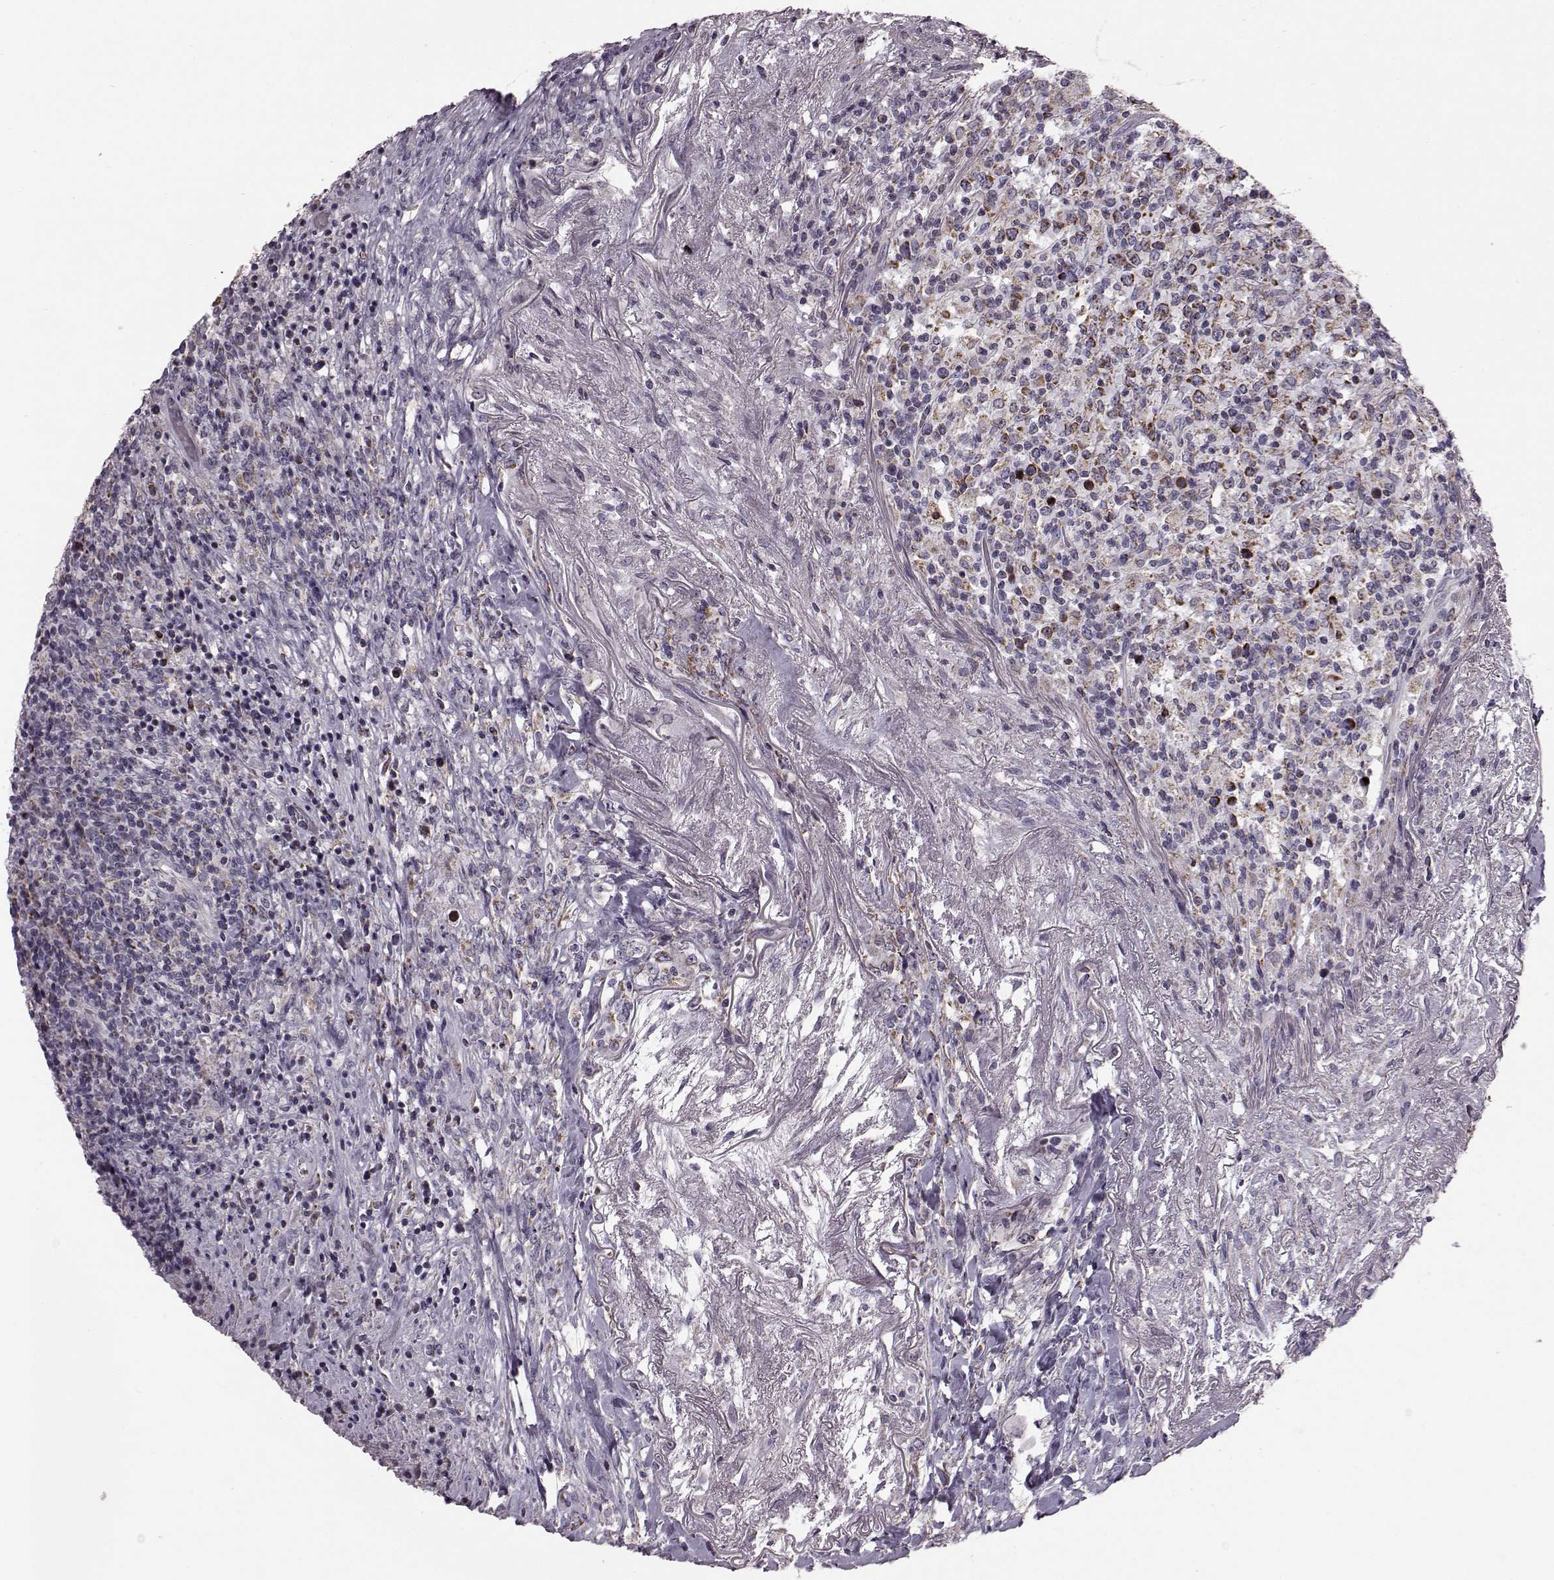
{"staining": {"intensity": "weak", "quantity": ">75%", "location": "cytoplasmic/membranous"}, "tissue": "lymphoma", "cell_type": "Tumor cells", "image_type": "cancer", "snomed": [{"axis": "morphology", "description": "Malignant lymphoma, non-Hodgkin's type, High grade"}, {"axis": "topography", "description": "Lung"}], "caption": "Protein staining of lymphoma tissue reveals weak cytoplasmic/membranous expression in approximately >75% of tumor cells.", "gene": "ATP5MF", "patient": {"sex": "male", "age": 79}}